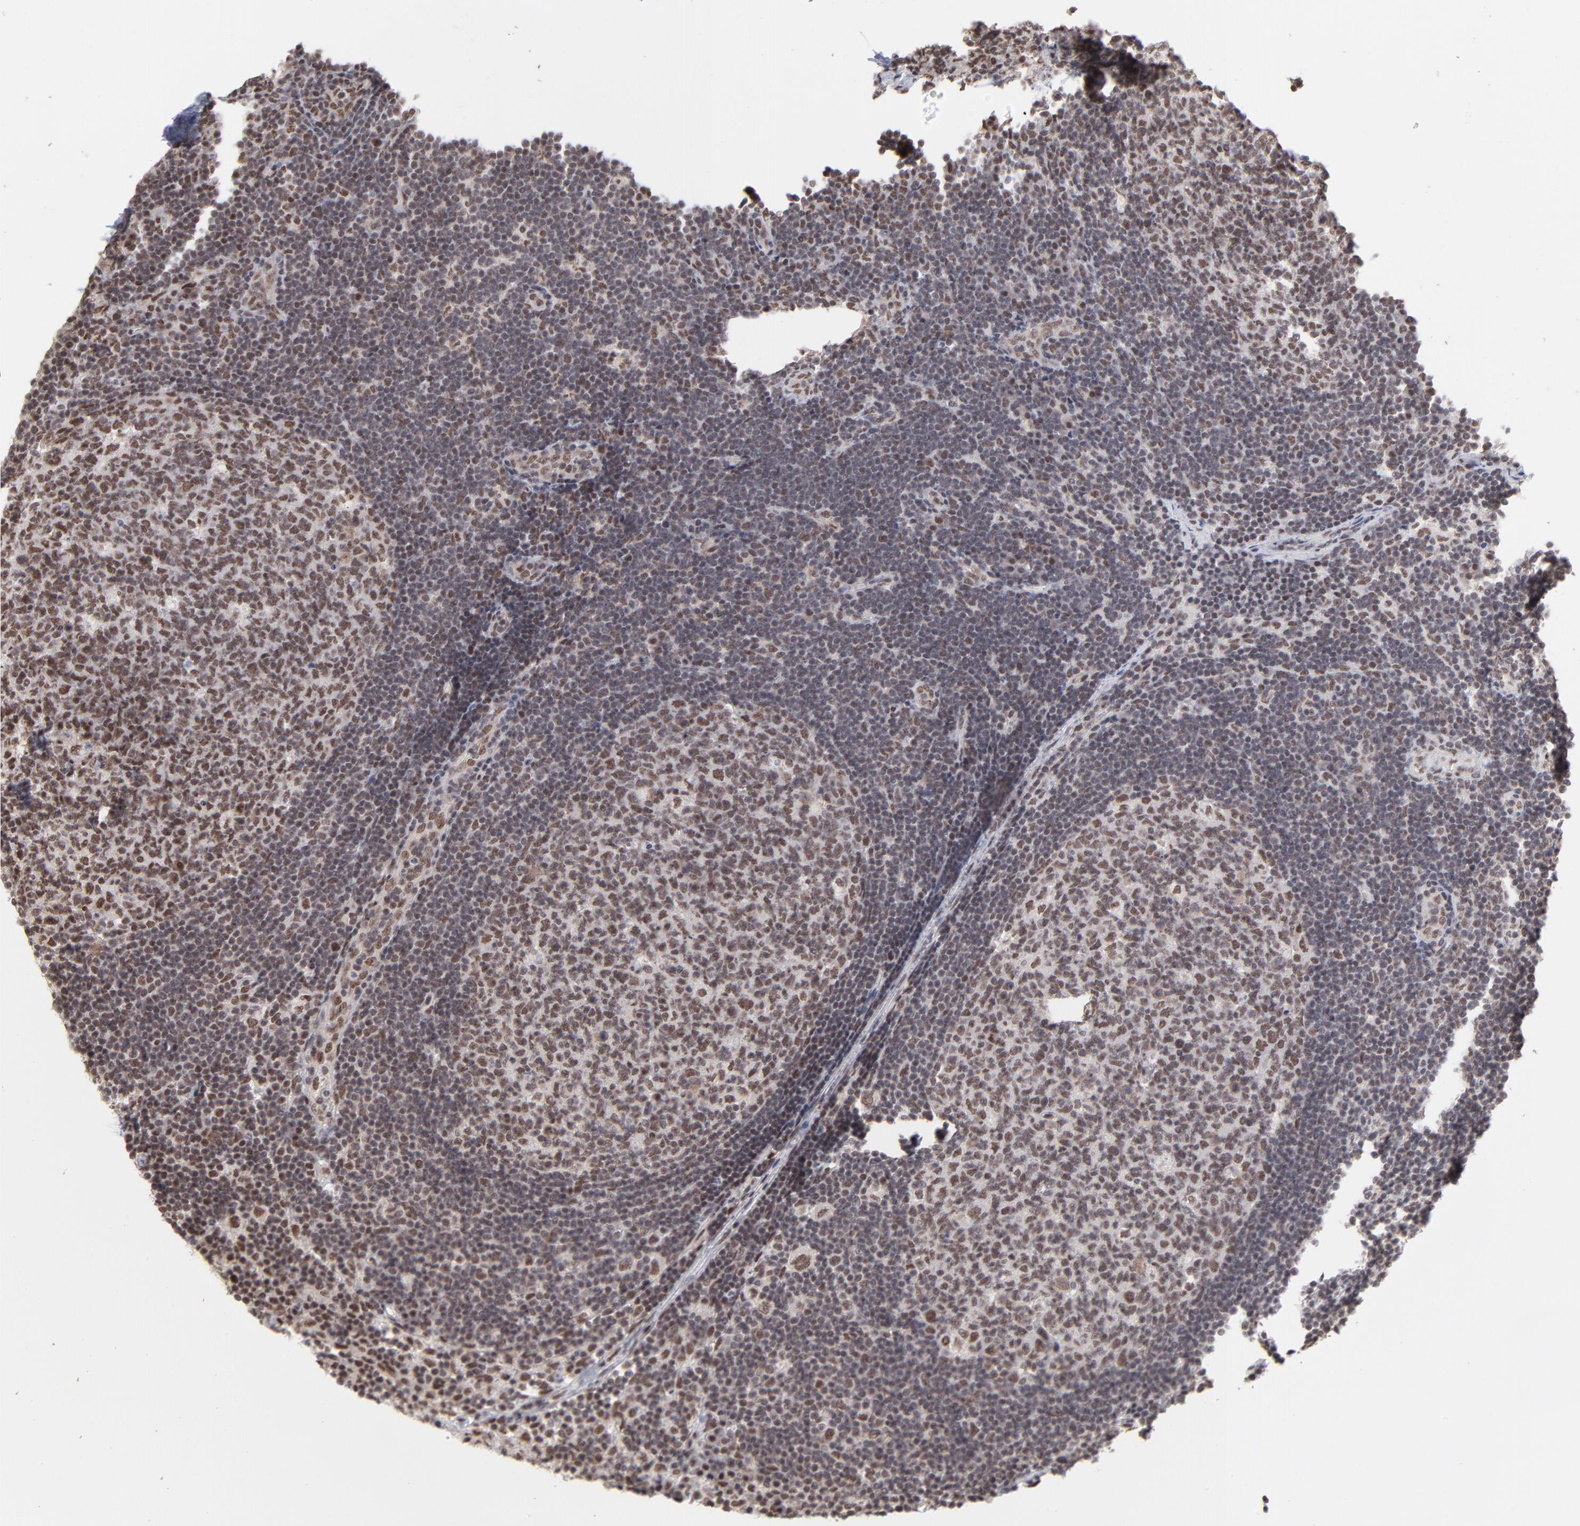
{"staining": {"intensity": "strong", "quantity": "25%-75%", "location": "nuclear"}, "tissue": "lymph node", "cell_type": "Germinal center cells", "image_type": "normal", "snomed": [{"axis": "morphology", "description": "Normal tissue, NOS"}, {"axis": "morphology", "description": "Squamous cell carcinoma, metastatic, NOS"}, {"axis": "topography", "description": "Lymph node"}], "caption": "The immunohistochemical stain shows strong nuclear positivity in germinal center cells of normal lymph node. (DAB IHC, brown staining for protein, blue staining for nuclei).", "gene": "ZNF3", "patient": {"sex": "female", "age": 53}}